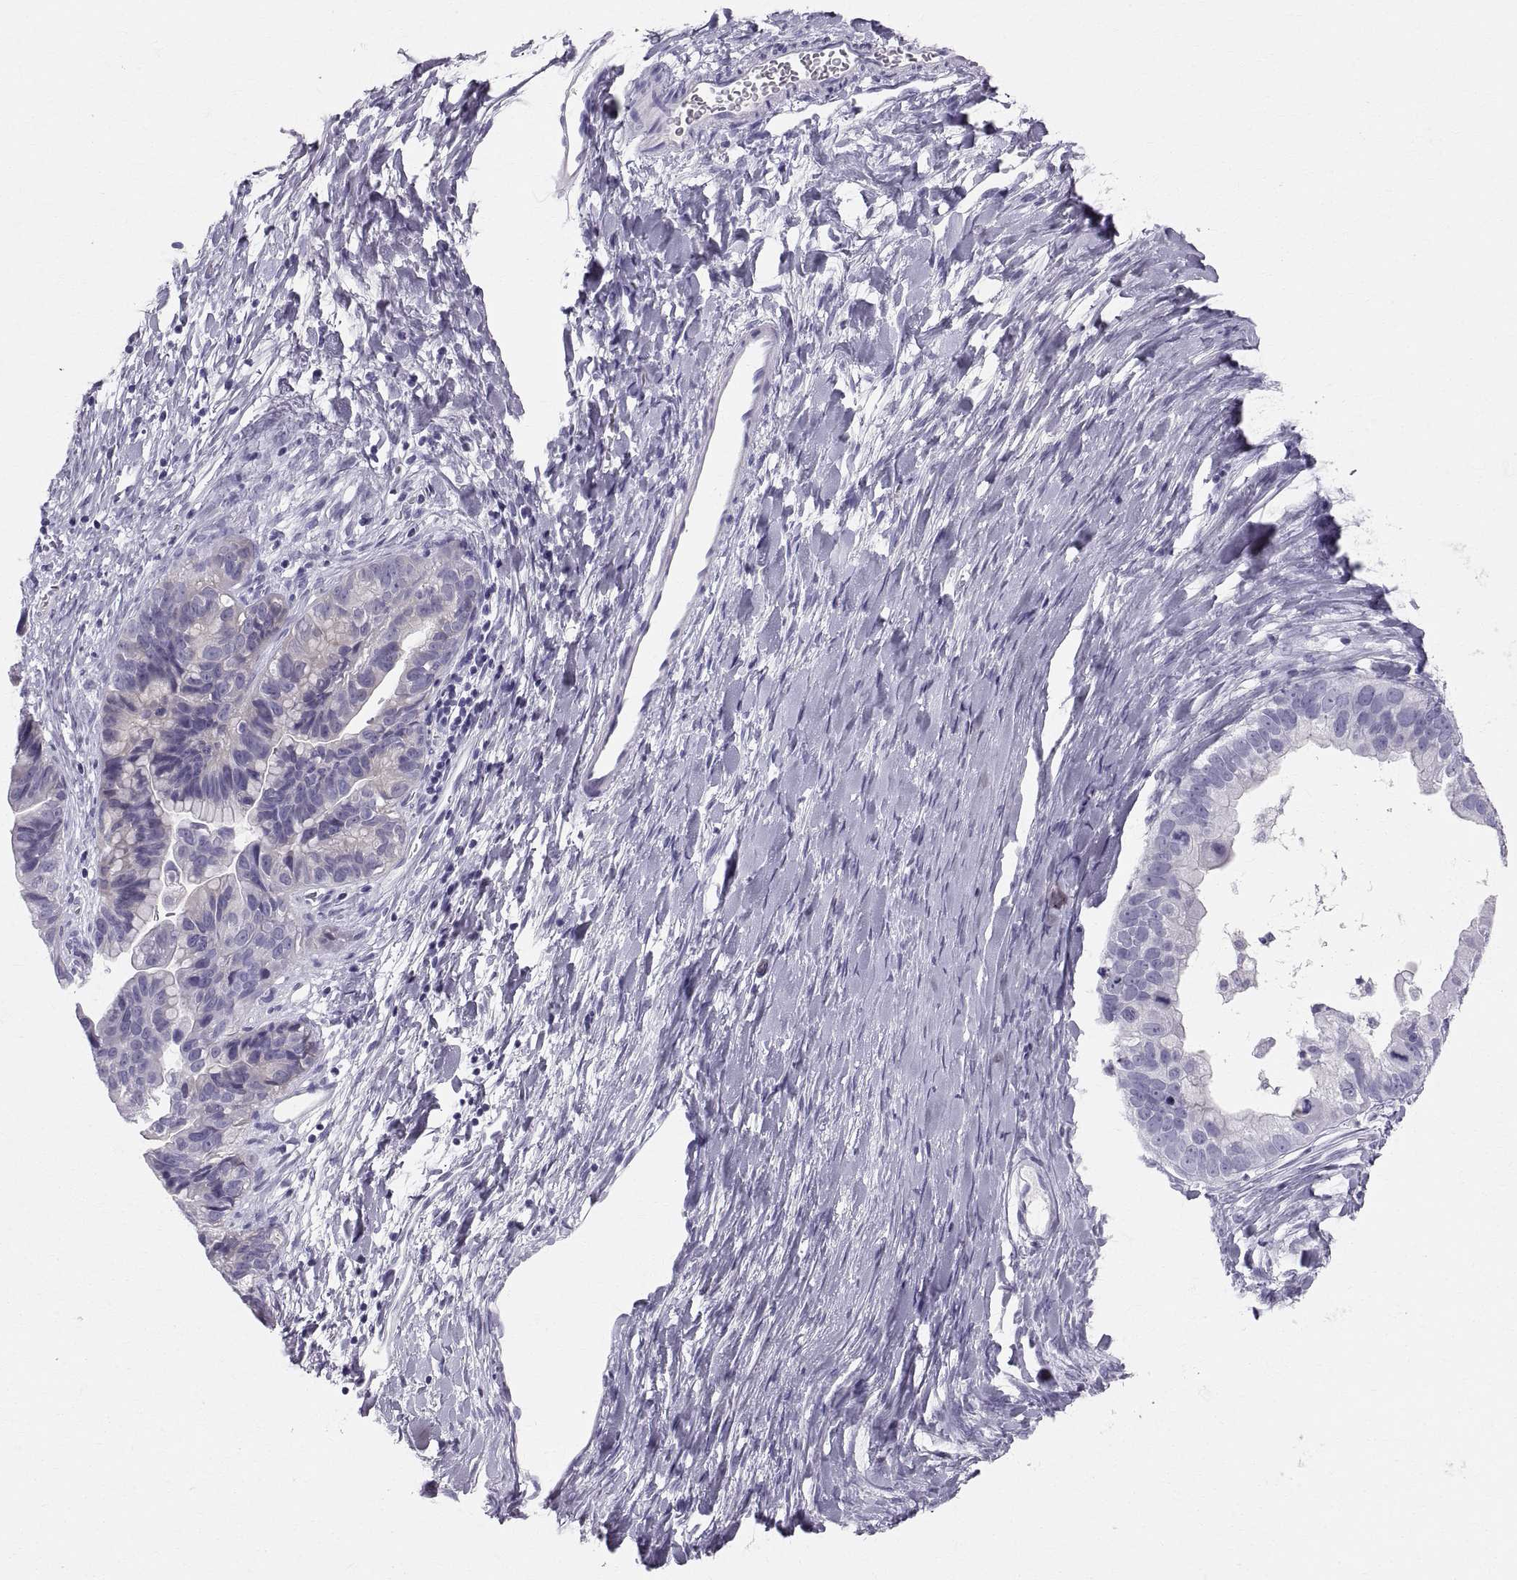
{"staining": {"intensity": "negative", "quantity": "none", "location": "none"}, "tissue": "ovarian cancer", "cell_type": "Tumor cells", "image_type": "cancer", "snomed": [{"axis": "morphology", "description": "Cystadenocarcinoma, mucinous, NOS"}, {"axis": "topography", "description": "Ovary"}], "caption": "A photomicrograph of ovarian mucinous cystadenocarcinoma stained for a protein exhibits no brown staining in tumor cells.", "gene": "SLC22A6", "patient": {"sex": "female", "age": 76}}